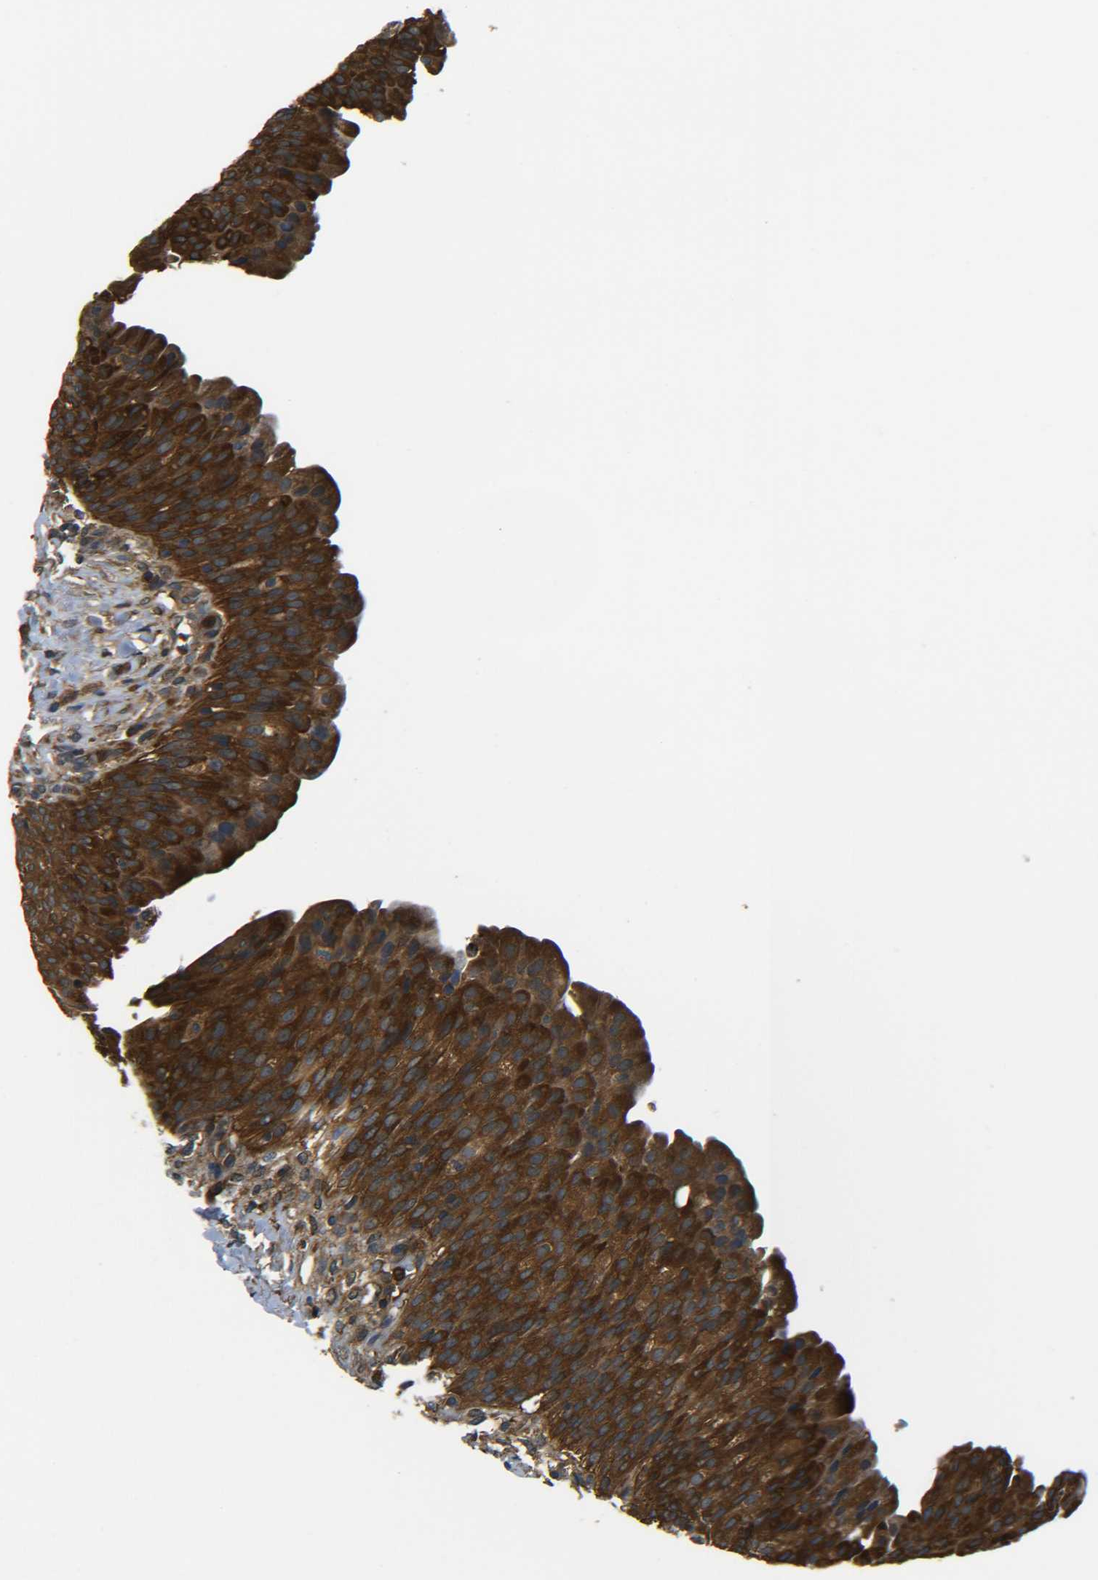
{"staining": {"intensity": "strong", "quantity": ">75%", "location": "cytoplasmic/membranous"}, "tissue": "urinary bladder", "cell_type": "Urothelial cells", "image_type": "normal", "snomed": [{"axis": "morphology", "description": "Normal tissue, NOS"}, {"axis": "topography", "description": "Urinary bladder"}], "caption": "DAB immunohistochemical staining of benign human urinary bladder shows strong cytoplasmic/membranous protein positivity in about >75% of urothelial cells. (DAB = brown stain, brightfield microscopy at high magnification).", "gene": "PREB", "patient": {"sex": "female", "age": 79}}